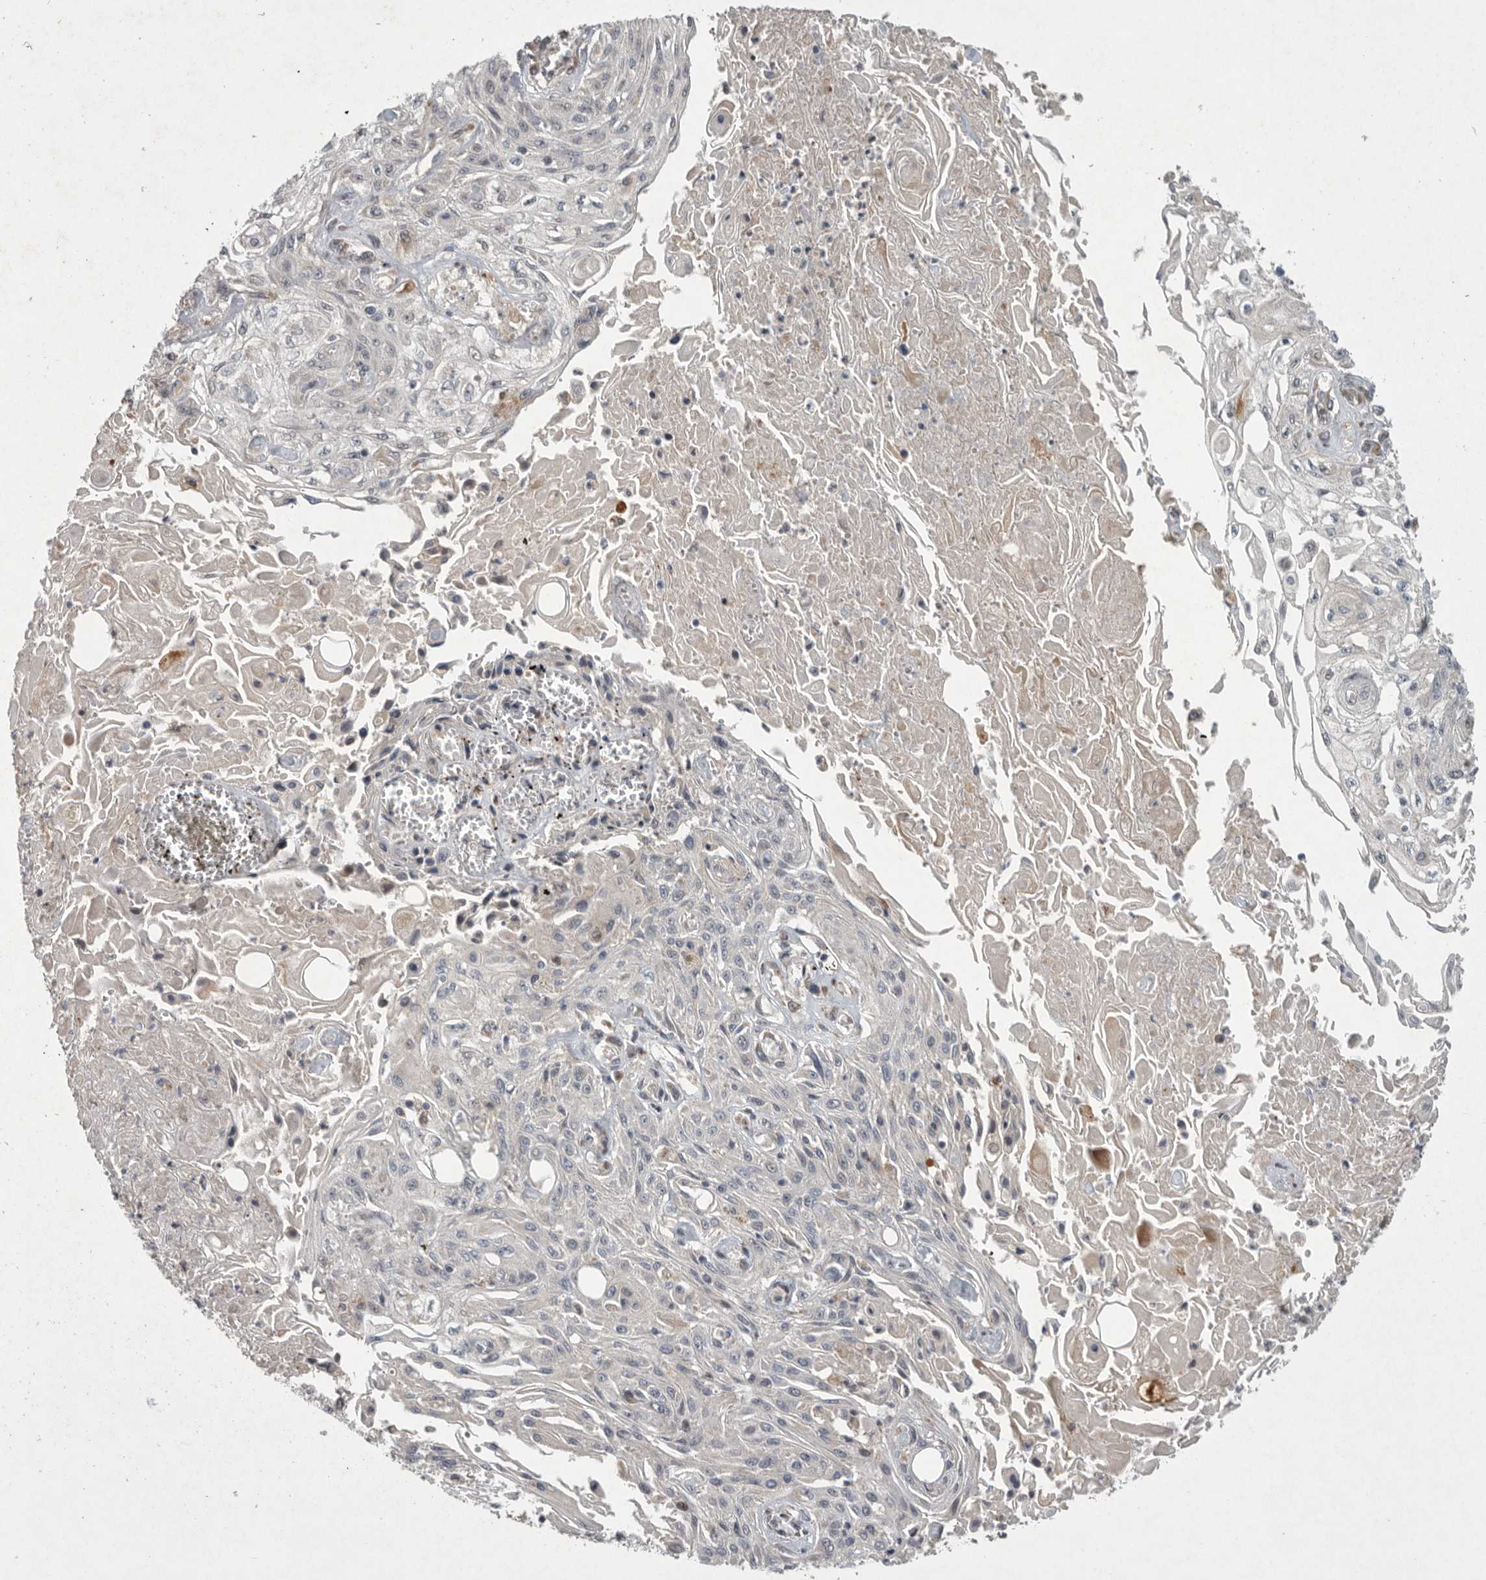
{"staining": {"intensity": "negative", "quantity": "none", "location": "none"}, "tissue": "skin cancer", "cell_type": "Tumor cells", "image_type": "cancer", "snomed": [{"axis": "morphology", "description": "Squamous cell carcinoma, NOS"}, {"axis": "morphology", "description": "Squamous cell carcinoma, metastatic, NOS"}, {"axis": "topography", "description": "Skin"}, {"axis": "topography", "description": "Lymph node"}], "caption": "Human skin cancer (squamous cell carcinoma) stained for a protein using IHC exhibits no staining in tumor cells.", "gene": "MAN2A1", "patient": {"sex": "male", "age": 75}}